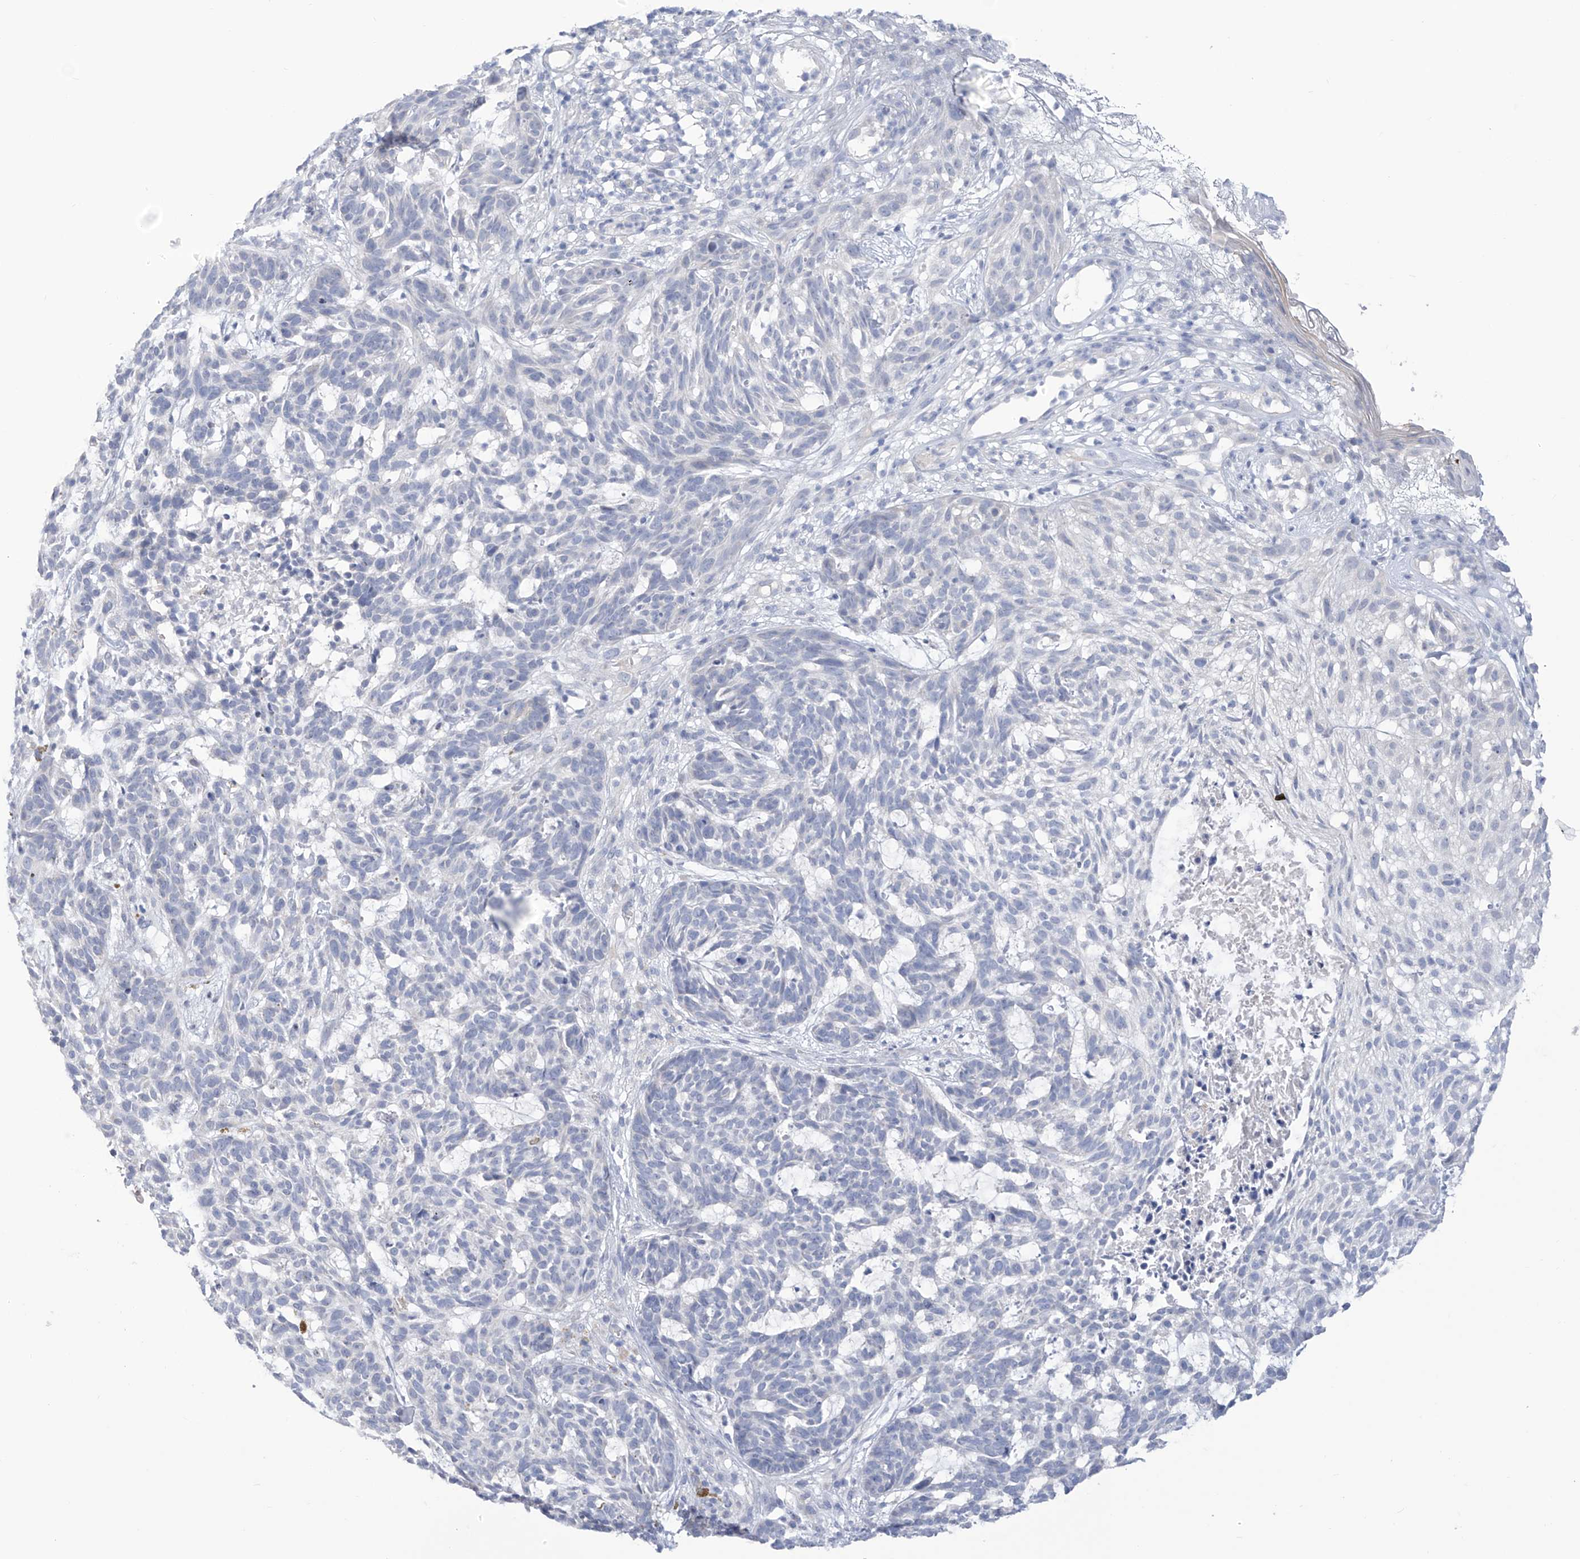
{"staining": {"intensity": "negative", "quantity": "none", "location": "none"}, "tissue": "skin cancer", "cell_type": "Tumor cells", "image_type": "cancer", "snomed": [{"axis": "morphology", "description": "Basal cell carcinoma"}, {"axis": "topography", "description": "Skin"}], "caption": "This histopathology image is of skin cancer (basal cell carcinoma) stained with immunohistochemistry to label a protein in brown with the nuclei are counter-stained blue. There is no positivity in tumor cells.", "gene": "IBA57", "patient": {"sex": "male", "age": 85}}